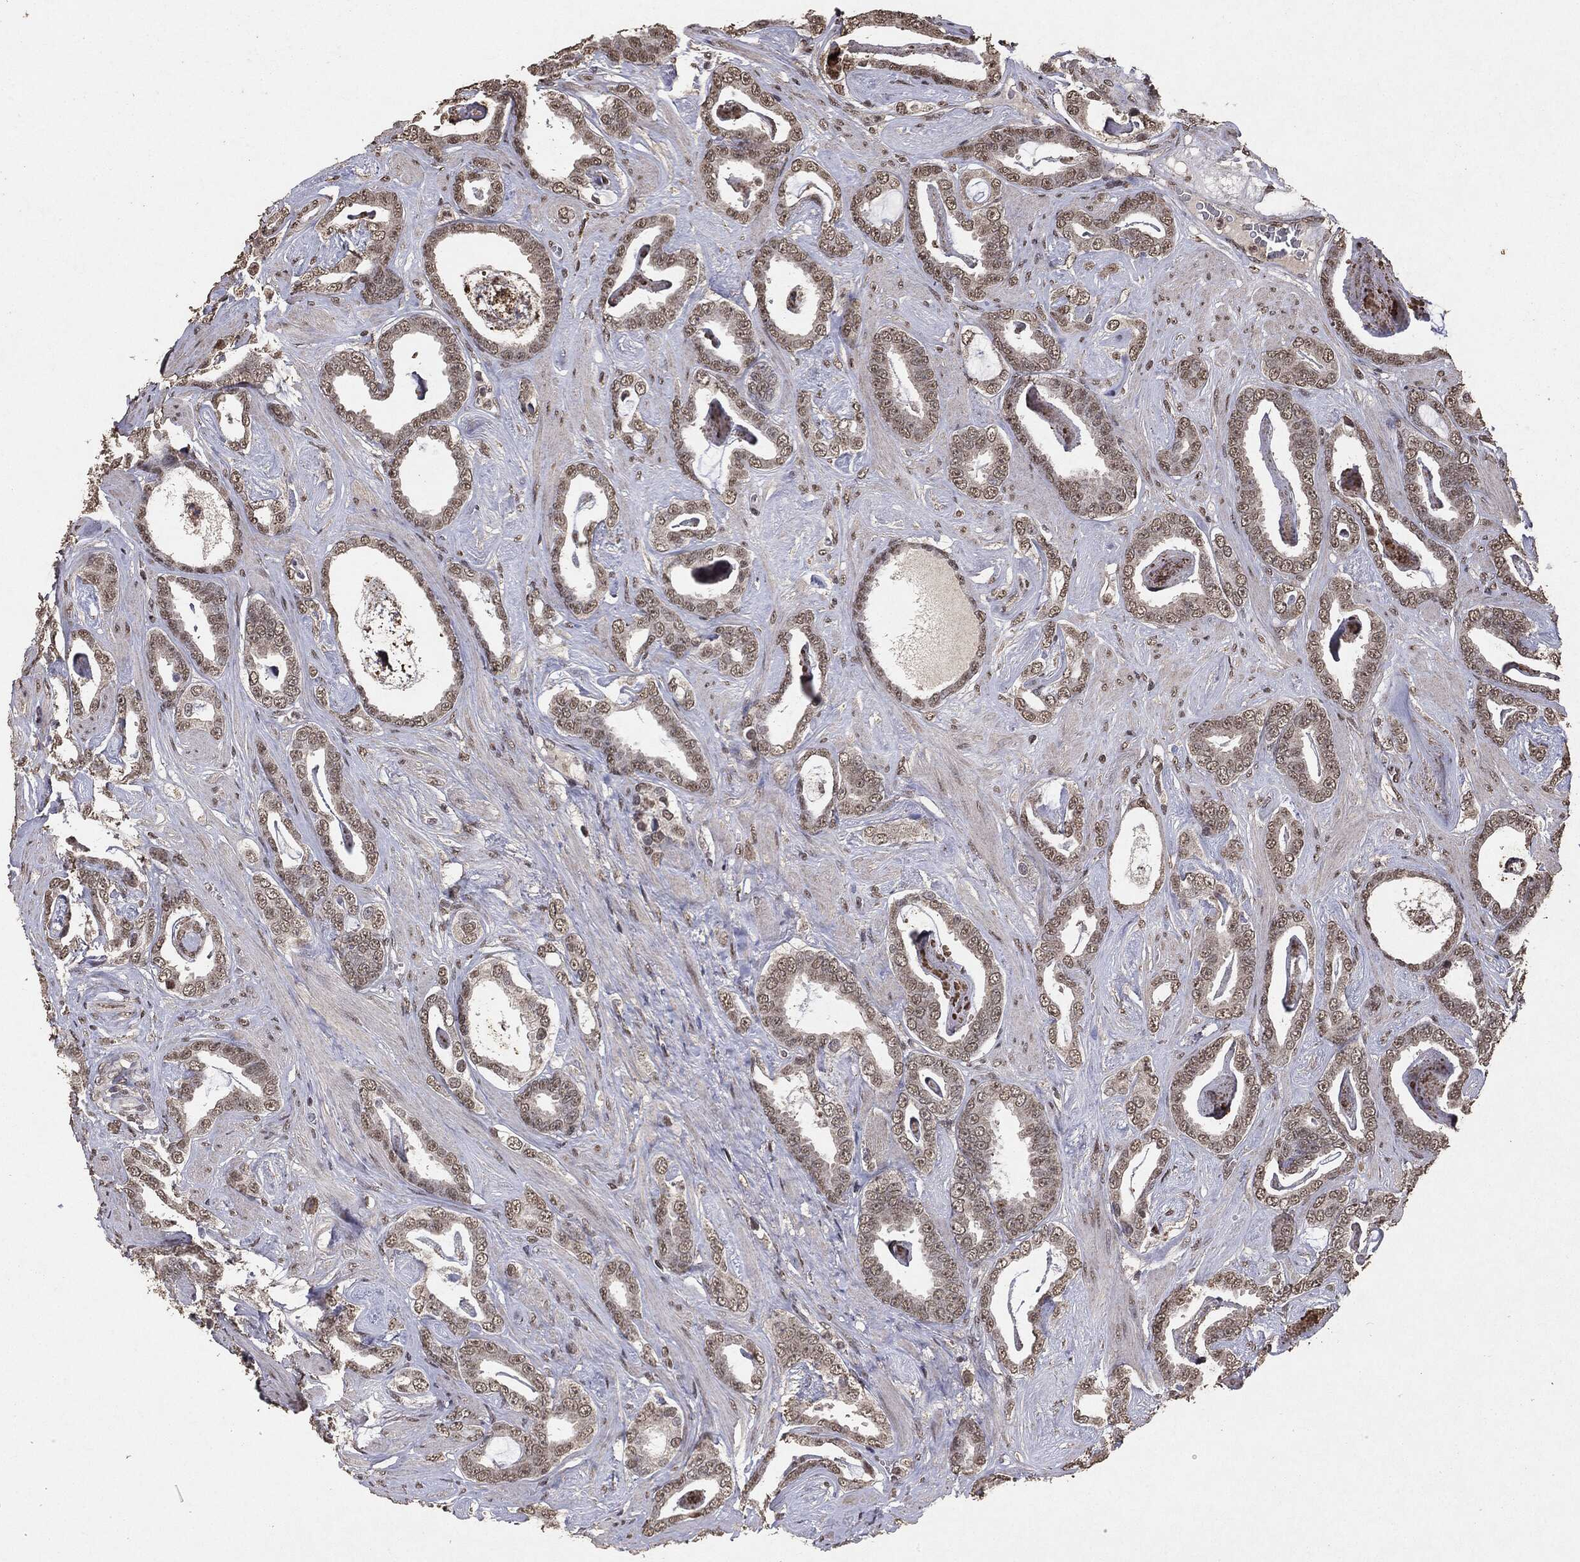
{"staining": {"intensity": "negative", "quantity": "none", "location": "none"}, "tissue": "prostate cancer", "cell_type": "Tumor cells", "image_type": "cancer", "snomed": [{"axis": "morphology", "description": "Adenocarcinoma, High grade"}, {"axis": "topography", "description": "Prostate"}], "caption": "Tumor cells show no significant protein expression in prostate cancer.", "gene": "RAD18", "patient": {"sex": "male", "age": 63}}